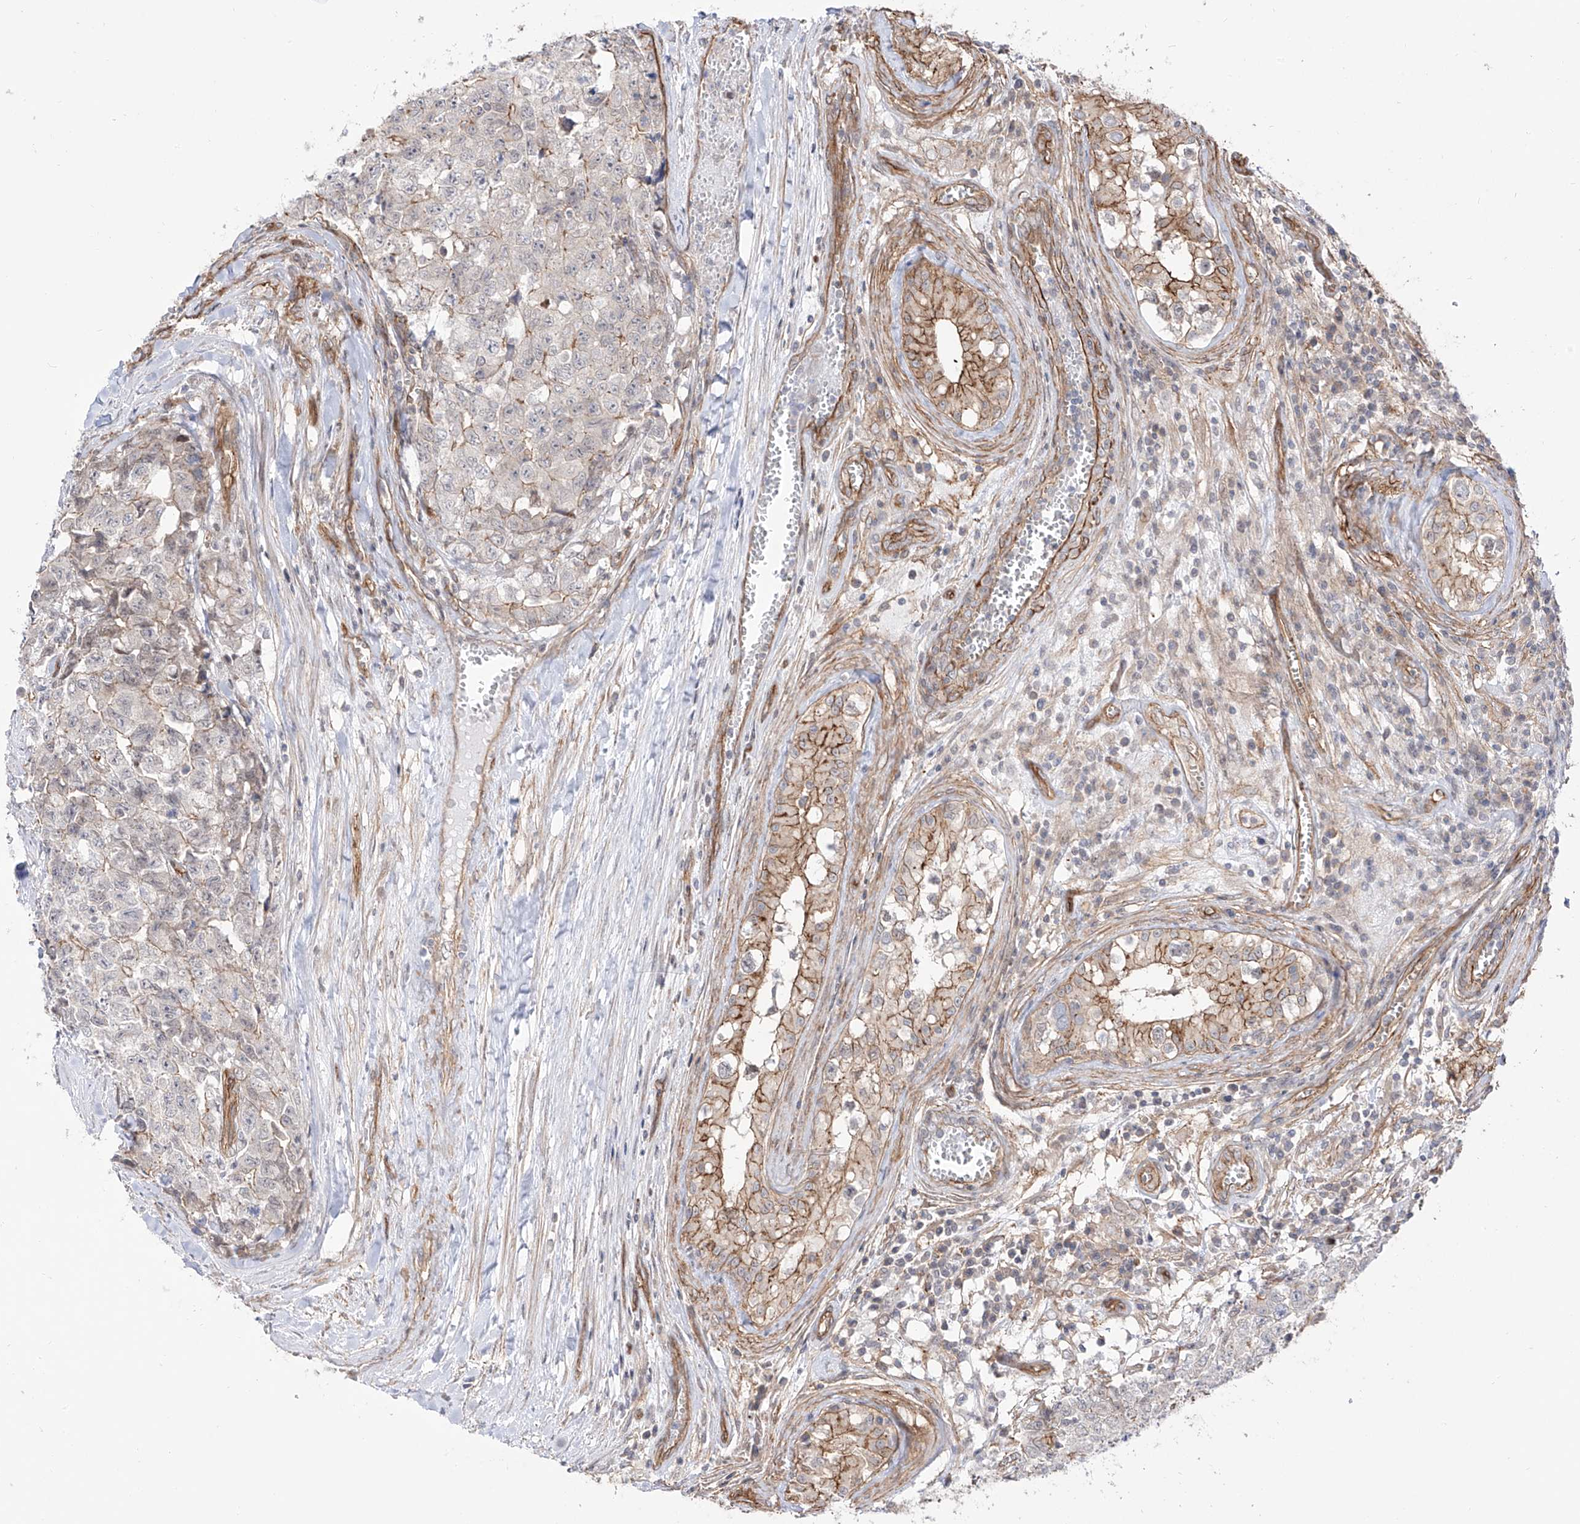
{"staining": {"intensity": "moderate", "quantity": "<25%", "location": "cytoplasmic/membranous"}, "tissue": "testis cancer", "cell_type": "Tumor cells", "image_type": "cancer", "snomed": [{"axis": "morphology", "description": "Carcinoma, Embryonal, NOS"}, {"axis": "topography", "description": "Testis"}], "caption": "Immunohistochemical staining of human testis cancer demonstrates moderate cytoplasmic/membranous protein expression in about <25% of tumor cells. Nuclei are stained in blue.", "gene": "ZNF180", "patient": {"sex": "male", "age": 28}}